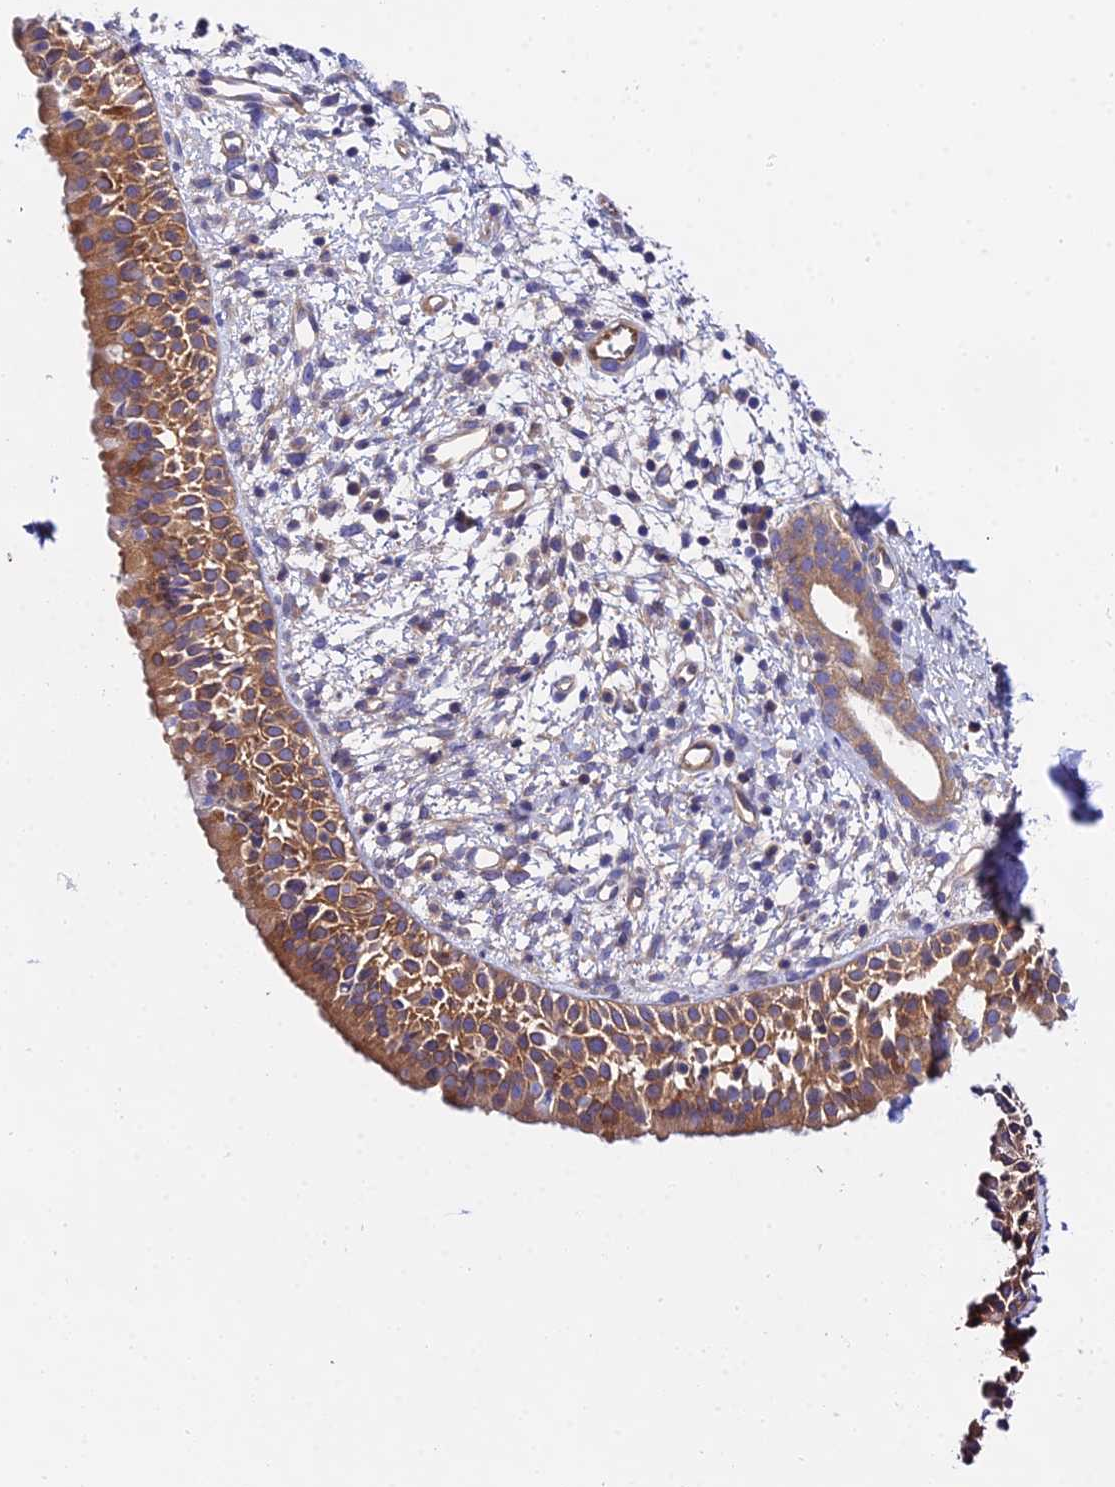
{"staining": {"intensity": "strong", "quantity": ">75%", "location": "cytoplasmic/membranous"}, "tissue": "nasopharynx", "cell_type": "Respiratory epithelial cells", "image_type": "normal", "snomed": [{"axis": "morphology", "description": "Normal tissue, NOS"}, {"axis": "topography", "description": "Nasopharynx"}], "caption": "The histopathology image reveals a brown stain indicating the presence of a protein in the cytoplasmic/membranous of respiratory epithelial cells in nasopharynx. (DAB IHC with brightfield microscopy, high magnification).", "gene": "PPP2R2A", "patient": {"sex": "male", "age": 22}}